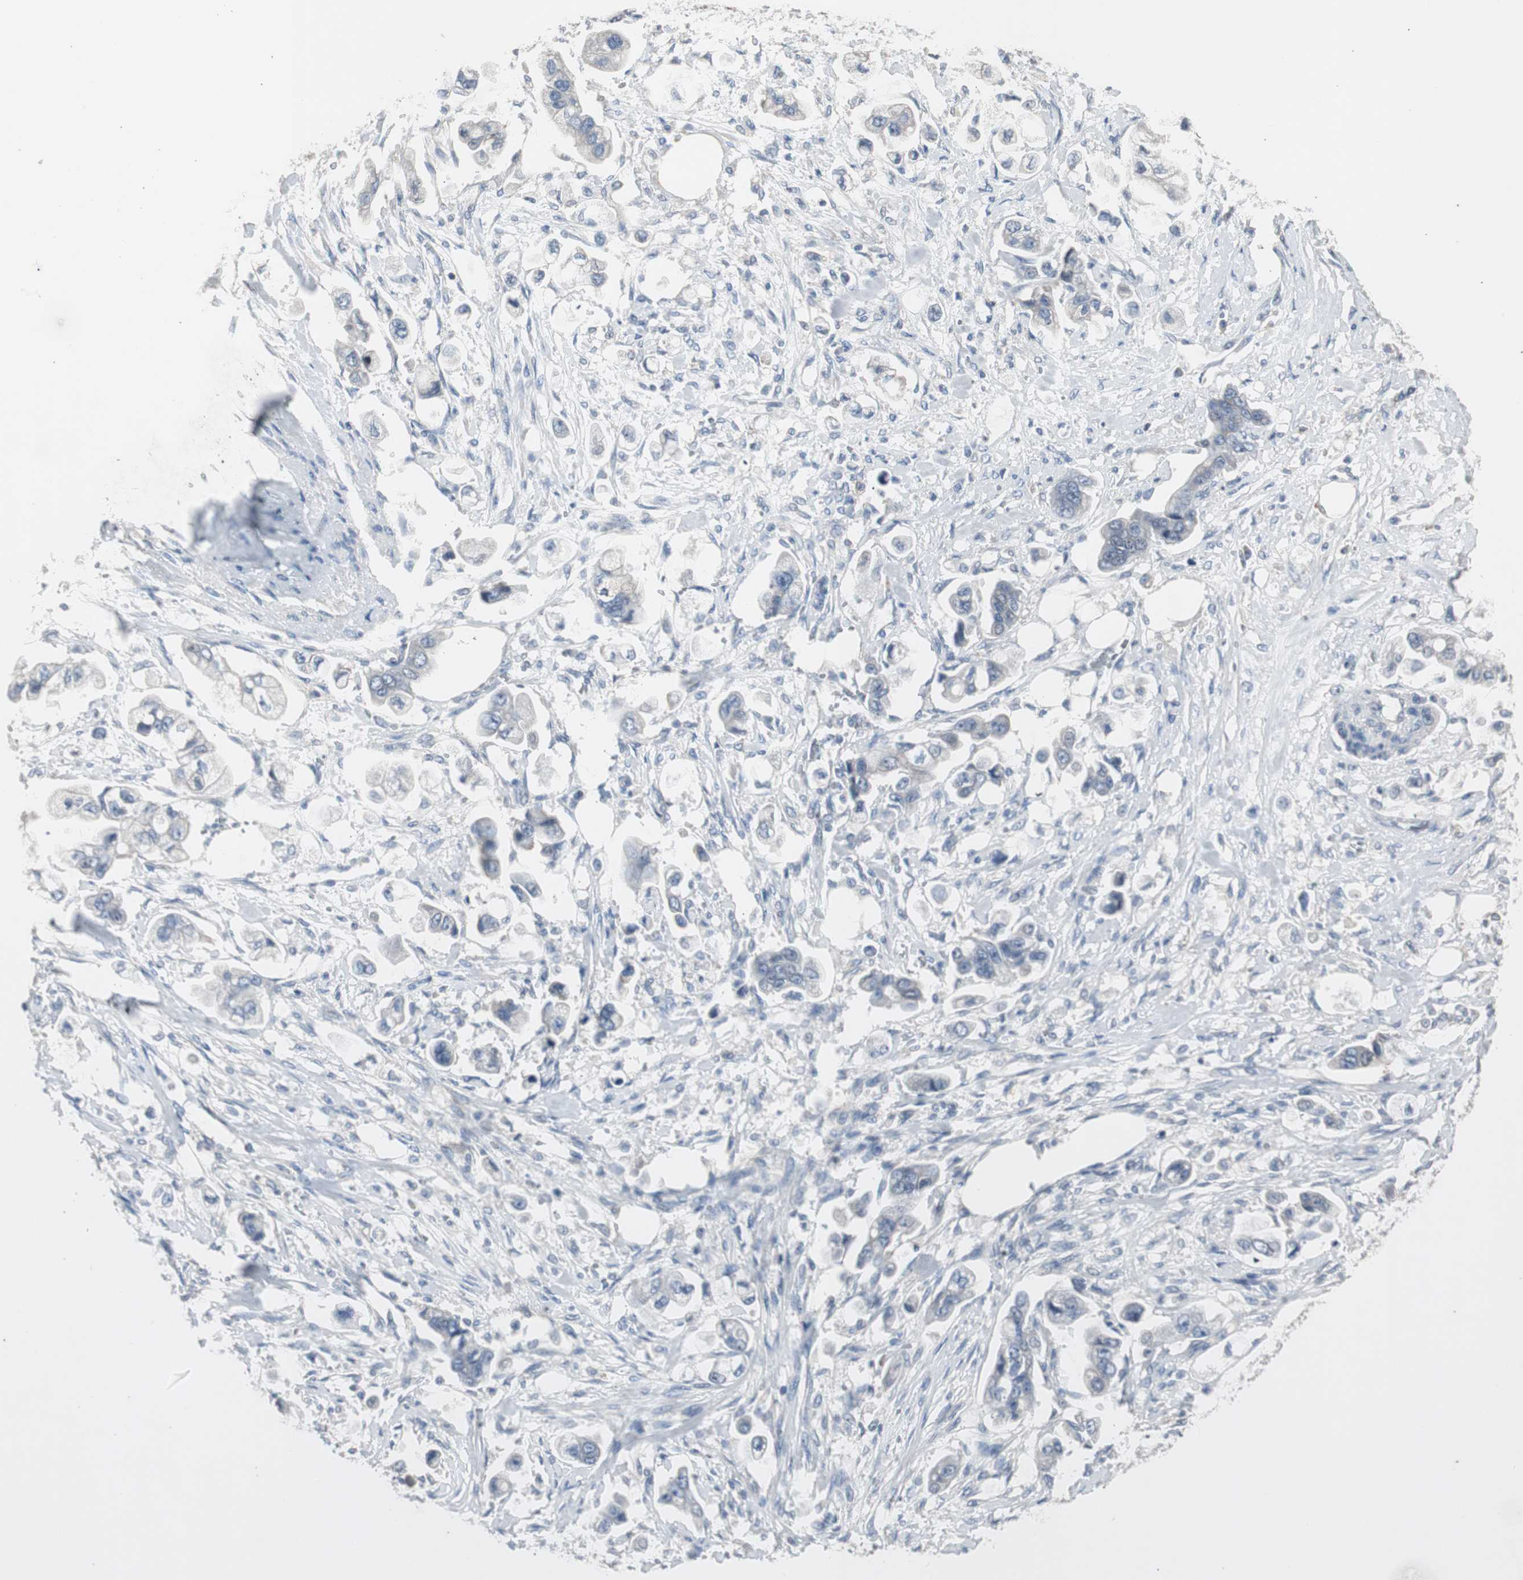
{"staining": {"intensity": "negative", "quantity": "none", "location": "none"}, "tissue": "stomach cancer", "cell_type": "Tumor cells", "image_type": "cancer", "snomed": [{"axis": "morphology", "description": "Adenocarcinoma, NOS"}, {"axis": "topography", "description": "Stomach"}], "caption": "This is a photomicrograph of immunohistochemistry staining of stomach adenocarcinoma, which shows no staining in tumor cells. The staining was performed using DAB to visualize the protein expression in brown, while the nuclei were stained in blue with hematoxylin (Magnification: 20x).", "gene": "TK1", "patient": {"sex": "male", "age": 62}}